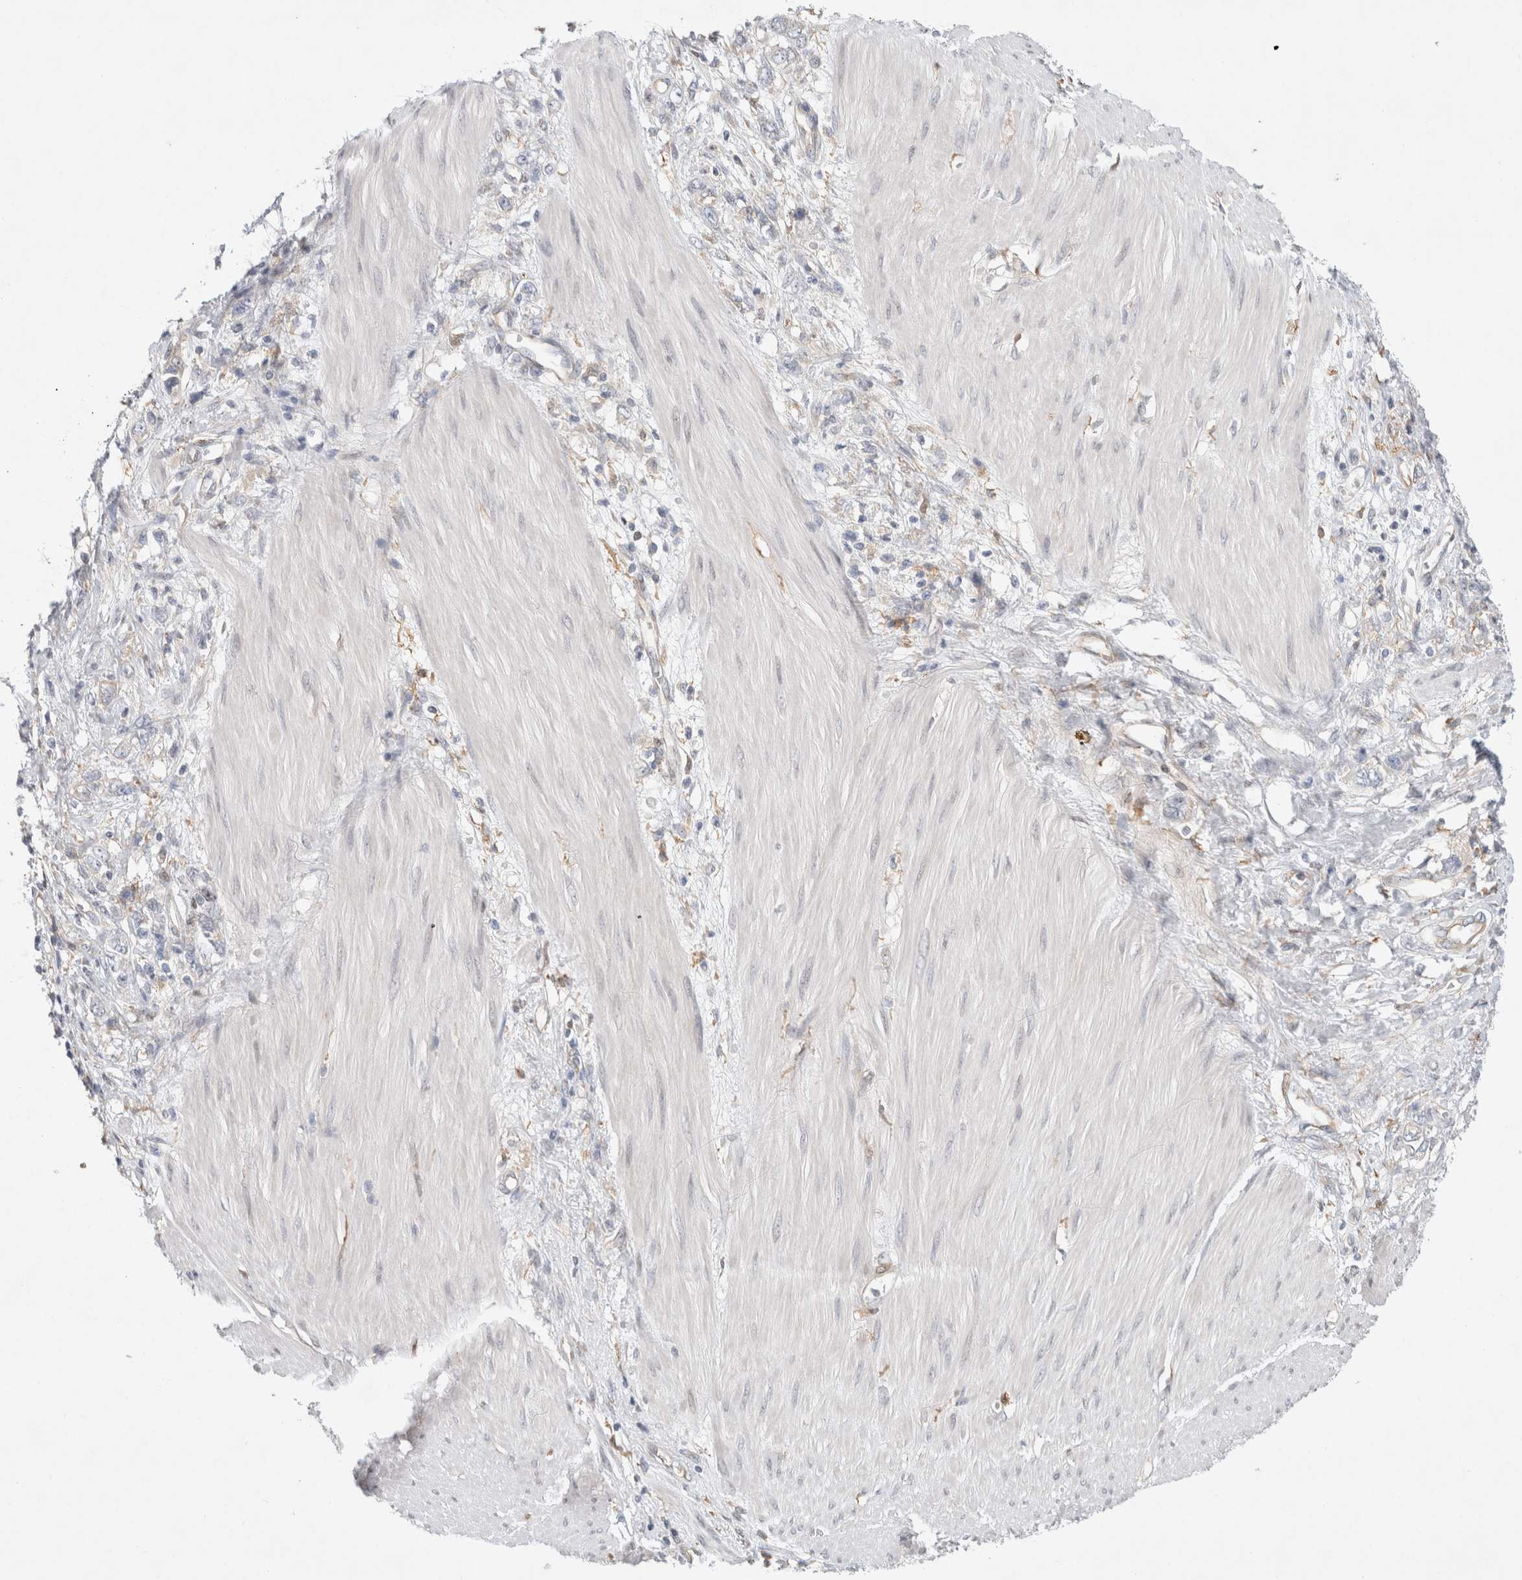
{"staining": {"intensity": "negative", "quantity": "none", "location": "none"}, "tissue": "stomach cancer", "cell_type": "Tumor cells", "image_type": "cancer", "snomed": [{"axis": "morphology", "description": "Adenocarcinoma, NOS"}, {"axis": "topography", "description": "Stomach"}], "caption": "Tumor cells are negative for brown protein staining in stomach cancer. (DAB immunohistochemistry, high magnification).", "gene": "CDCA7L", "patient": {"sex": "female", "age": 76}}